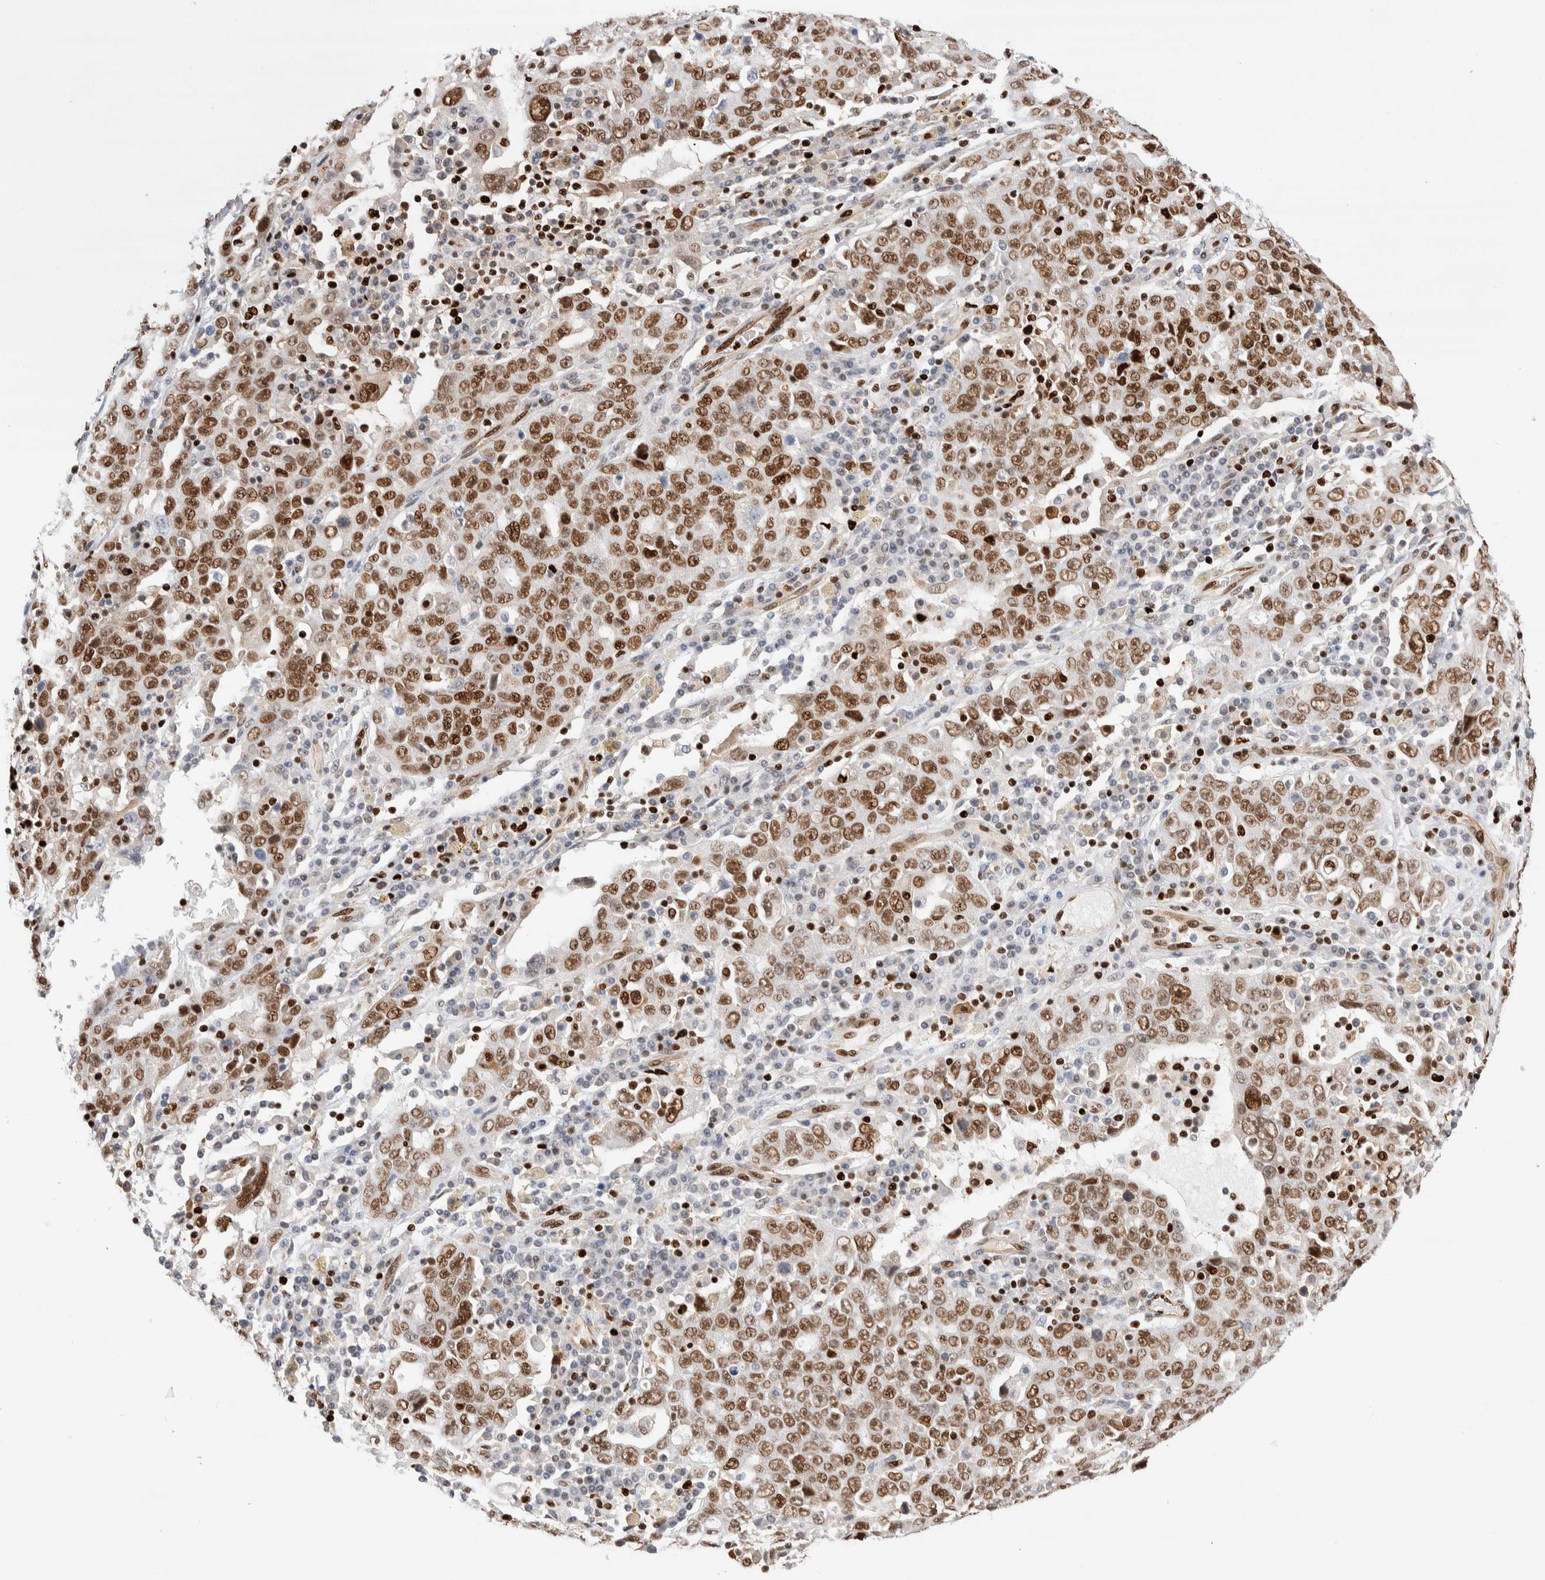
{"staining": {"intensity": "moderate", "quantity": ">75%", "location": "nuclear"}, "tissue": "ovarian cancer", "cell_type": "Tumor cells", "image_type": "cancer", "snomed": [{"axis": "morphology", "description": "Carcinoma, endometroid"}, {"axis": "topography", "description": "Ovary"}], "caption": "IHC image of ovarian endometroid carcinoma stained for a protein (brown), which reveals medium levels of moderate nuclear staining in about >75% of tumor cells.", "gene": "RNASEK-C17orf49", "patient": {"sex": "female", "age": 62}}